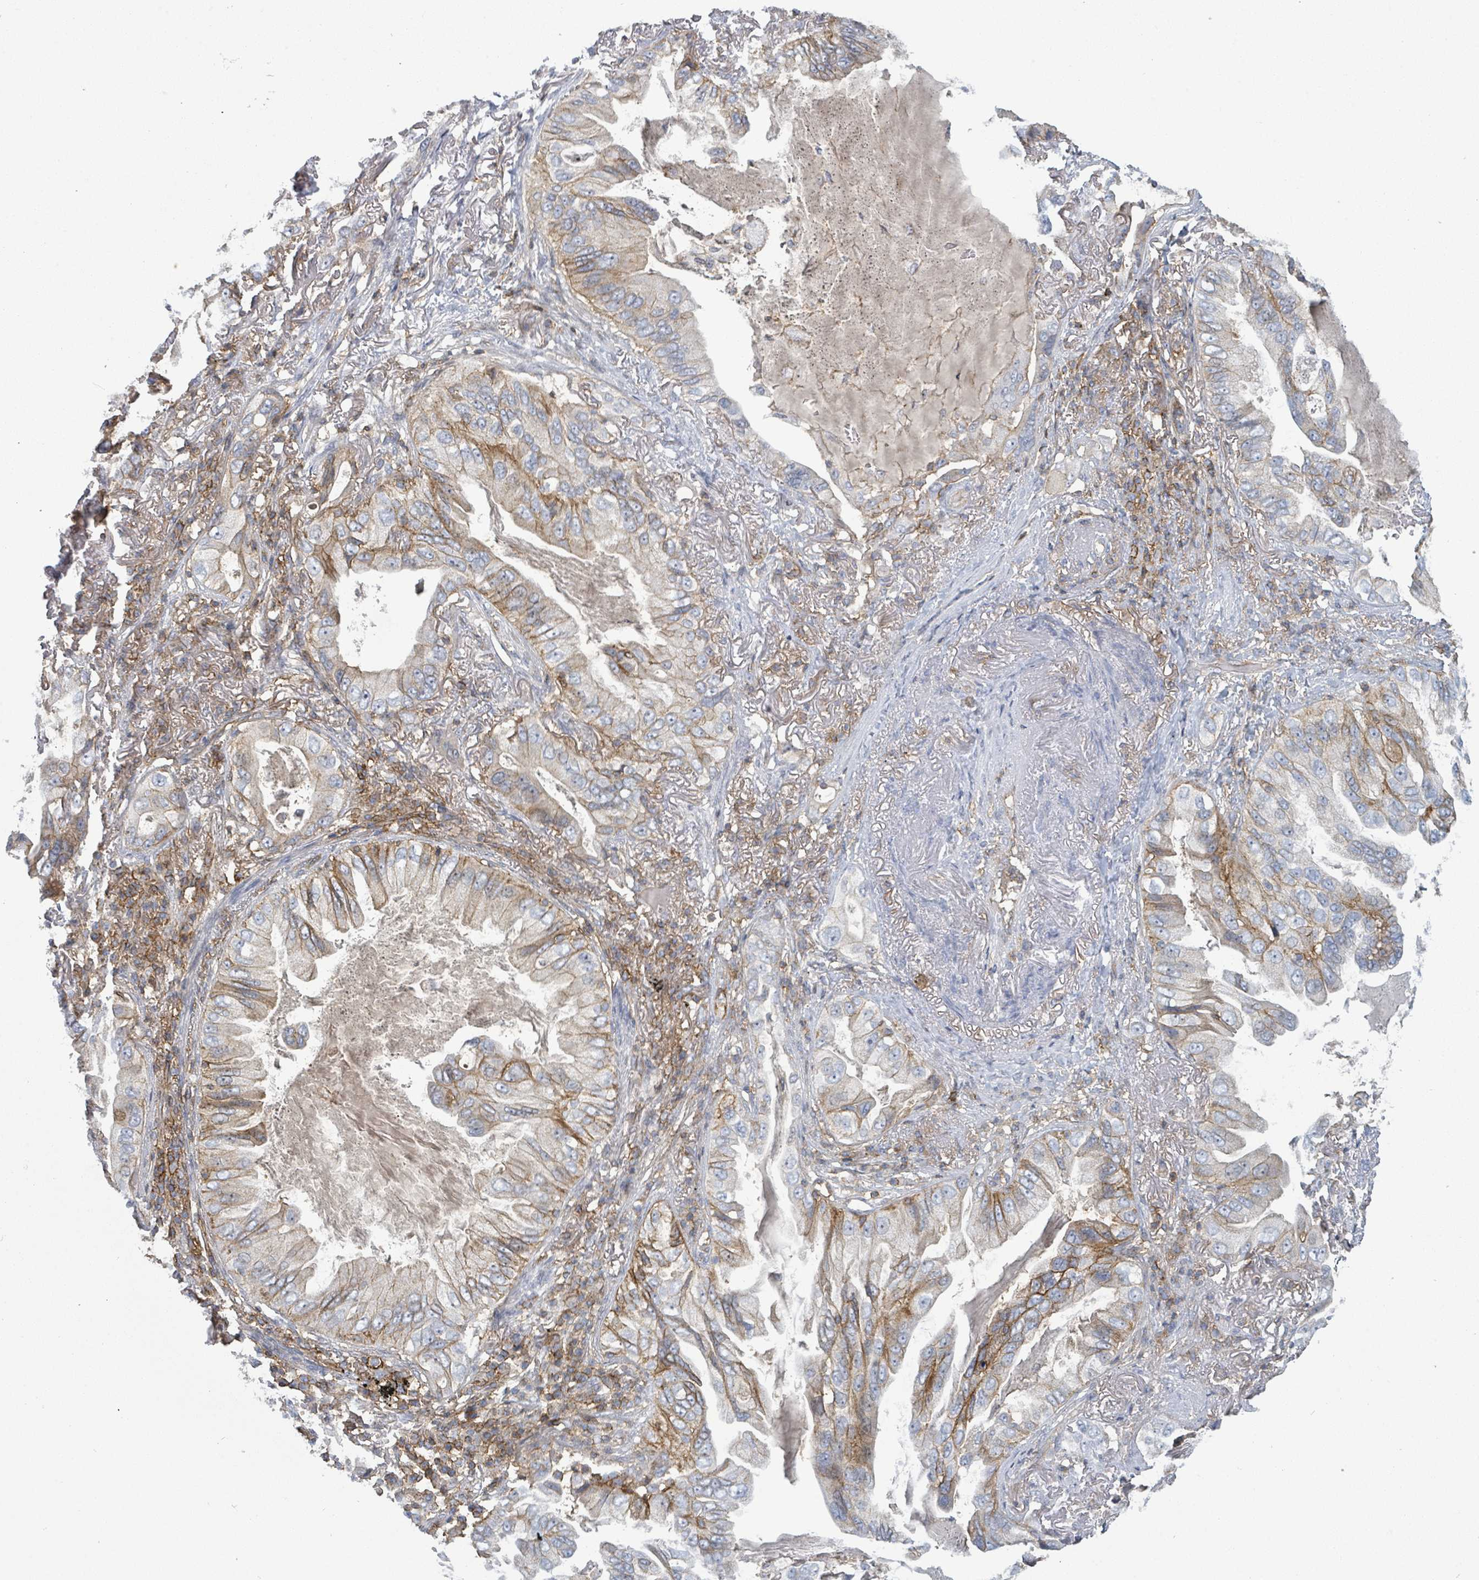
{"staining": {"intensity": "moderate", "quantity": "25%-75%", "location": "cytoplasmic/membranous"}, "tissue": "lung cancer", "cell_type": "Tumor cells", "image_type": "cancer", "snomed": [{"axis": "morphology", "description": "Adenocarcinoma, NOS"}, {"axis": "topography", "description": "Lung"}], "caption": "This photomicrograph exhibits IHC staining of human lung cancer (adenocarcinoma), with medium moderate cytoplasmic/membranous expression in approximately 25%-75% of tumor cells.", "gene": "TNFRSF14", "patient": {"sex": "female", "age": 69}}